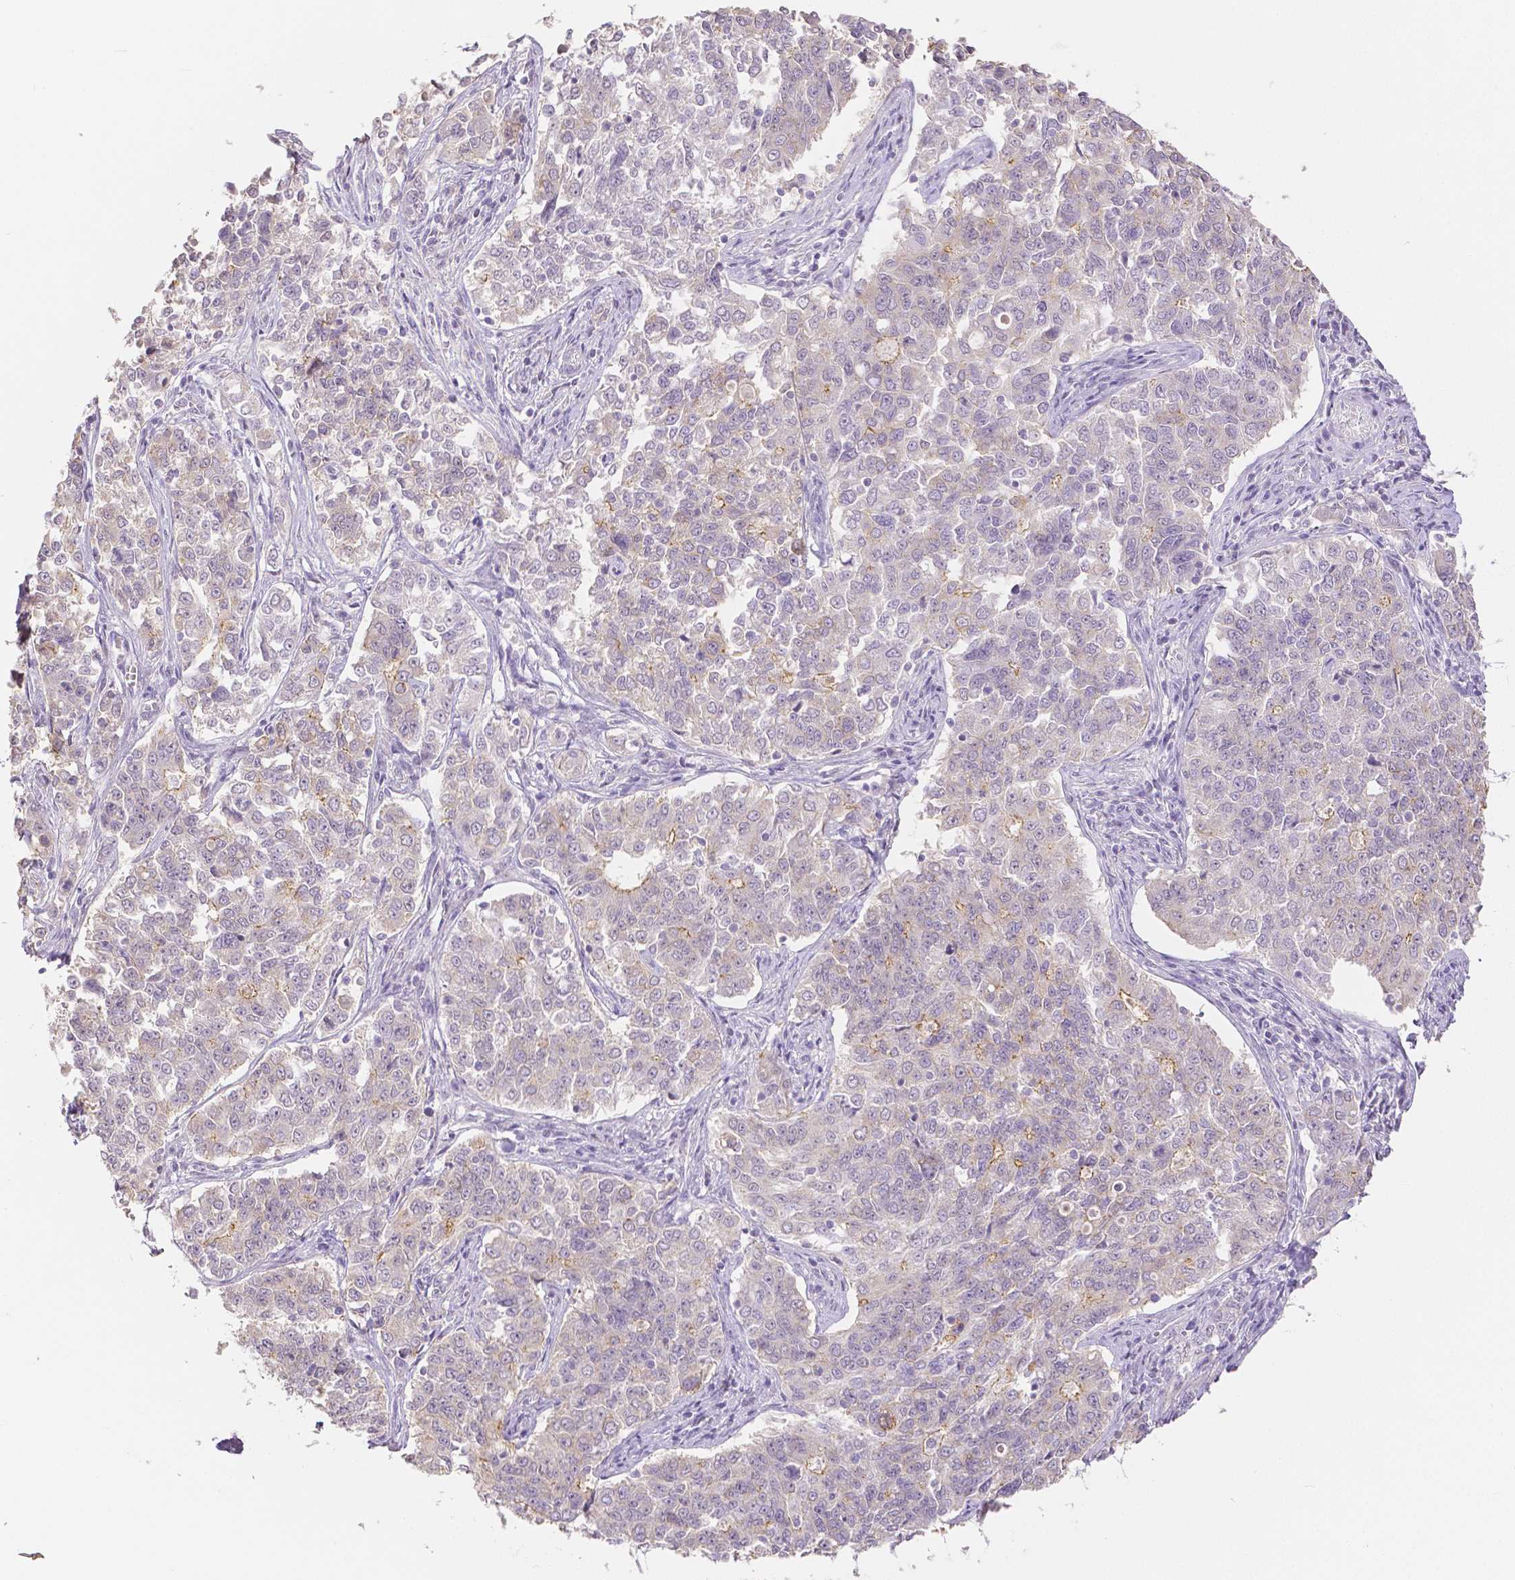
{"staining": {"intensity": "moderate", "quantity": "<25%", "location": "cytoplasmic/membranous"}, "tissue": "endometrial cancer", "cell_type": "Tumor cells", "image_type": "cancer", "snomed": [{"axis": "morphology", "description": "Adenocarcinoma, NOS"}, {"axis": "topography", "description": "Endometrium"}], "caption": "Tumor cells display moderate cytoplasmic/membranous positivity in about <25% of cells in endometrial cancer (adenocarcinoma).", "gene": "OCLN", "patient": {"sex": "female", "age": 43}}